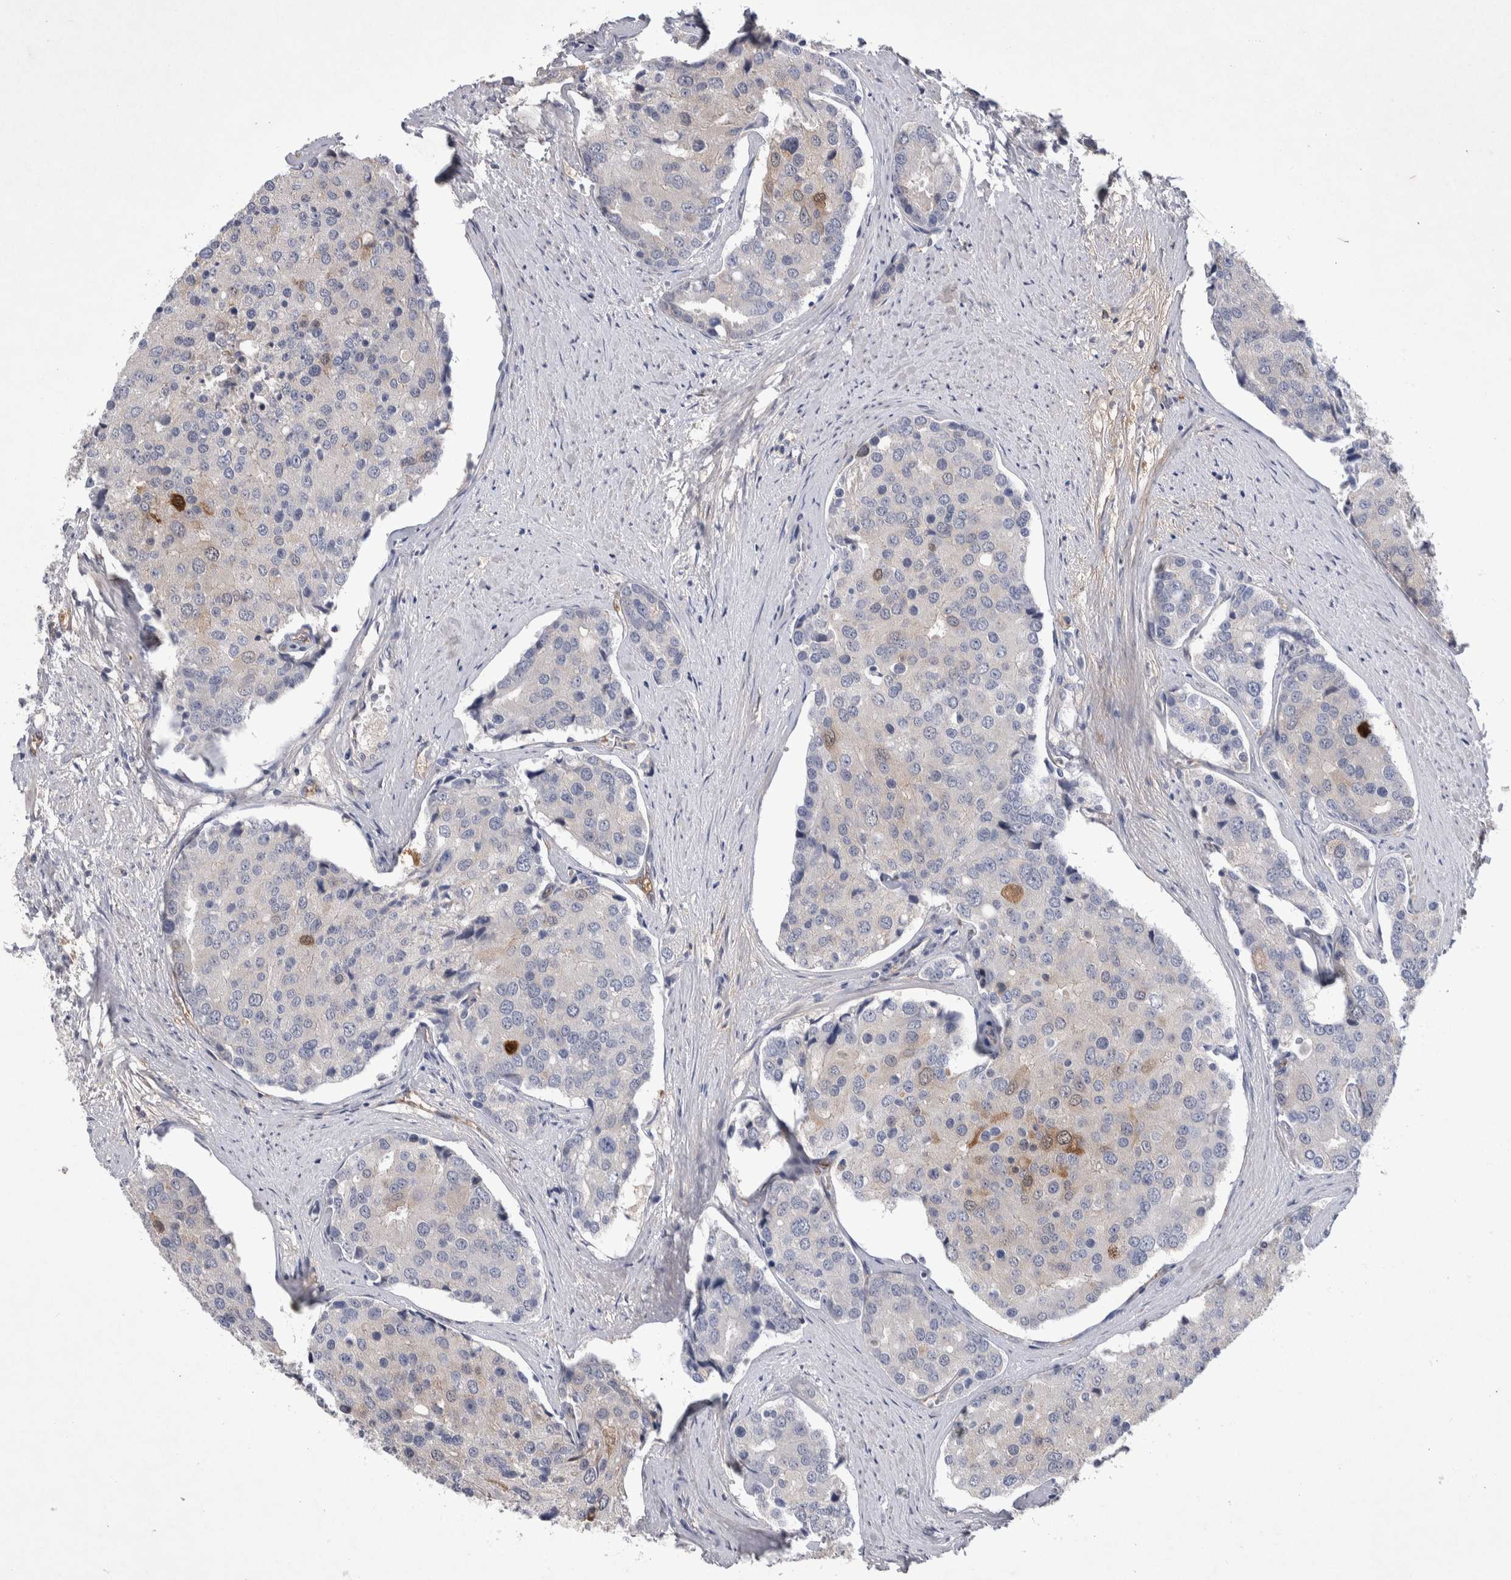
{"staining": {"intensity": "moderate", "quantity": "<25%", "location": "cytoplasmic/membranous"}, "tissue": "prostate cancer", "cell_type": "Tumor cells", "image_type": "cancer", "snomed": [{"axis": "morphology", "description": "Adenocarcinoma, High grade"}, {"axis": "topography", "description": "Prostate"}], "caption": "Moderate cytoplasmic/membranous positivity is appreciated in approximately <25% of tumor cells in prostate adenocarcinoma (high-grade). The staining was performed using DAB, with brown indicating positive protein expression. Nuclei are stained blue with hematoxylin.", "gene": "CEP131", "patient": {"sex": "male", "age": 50}}